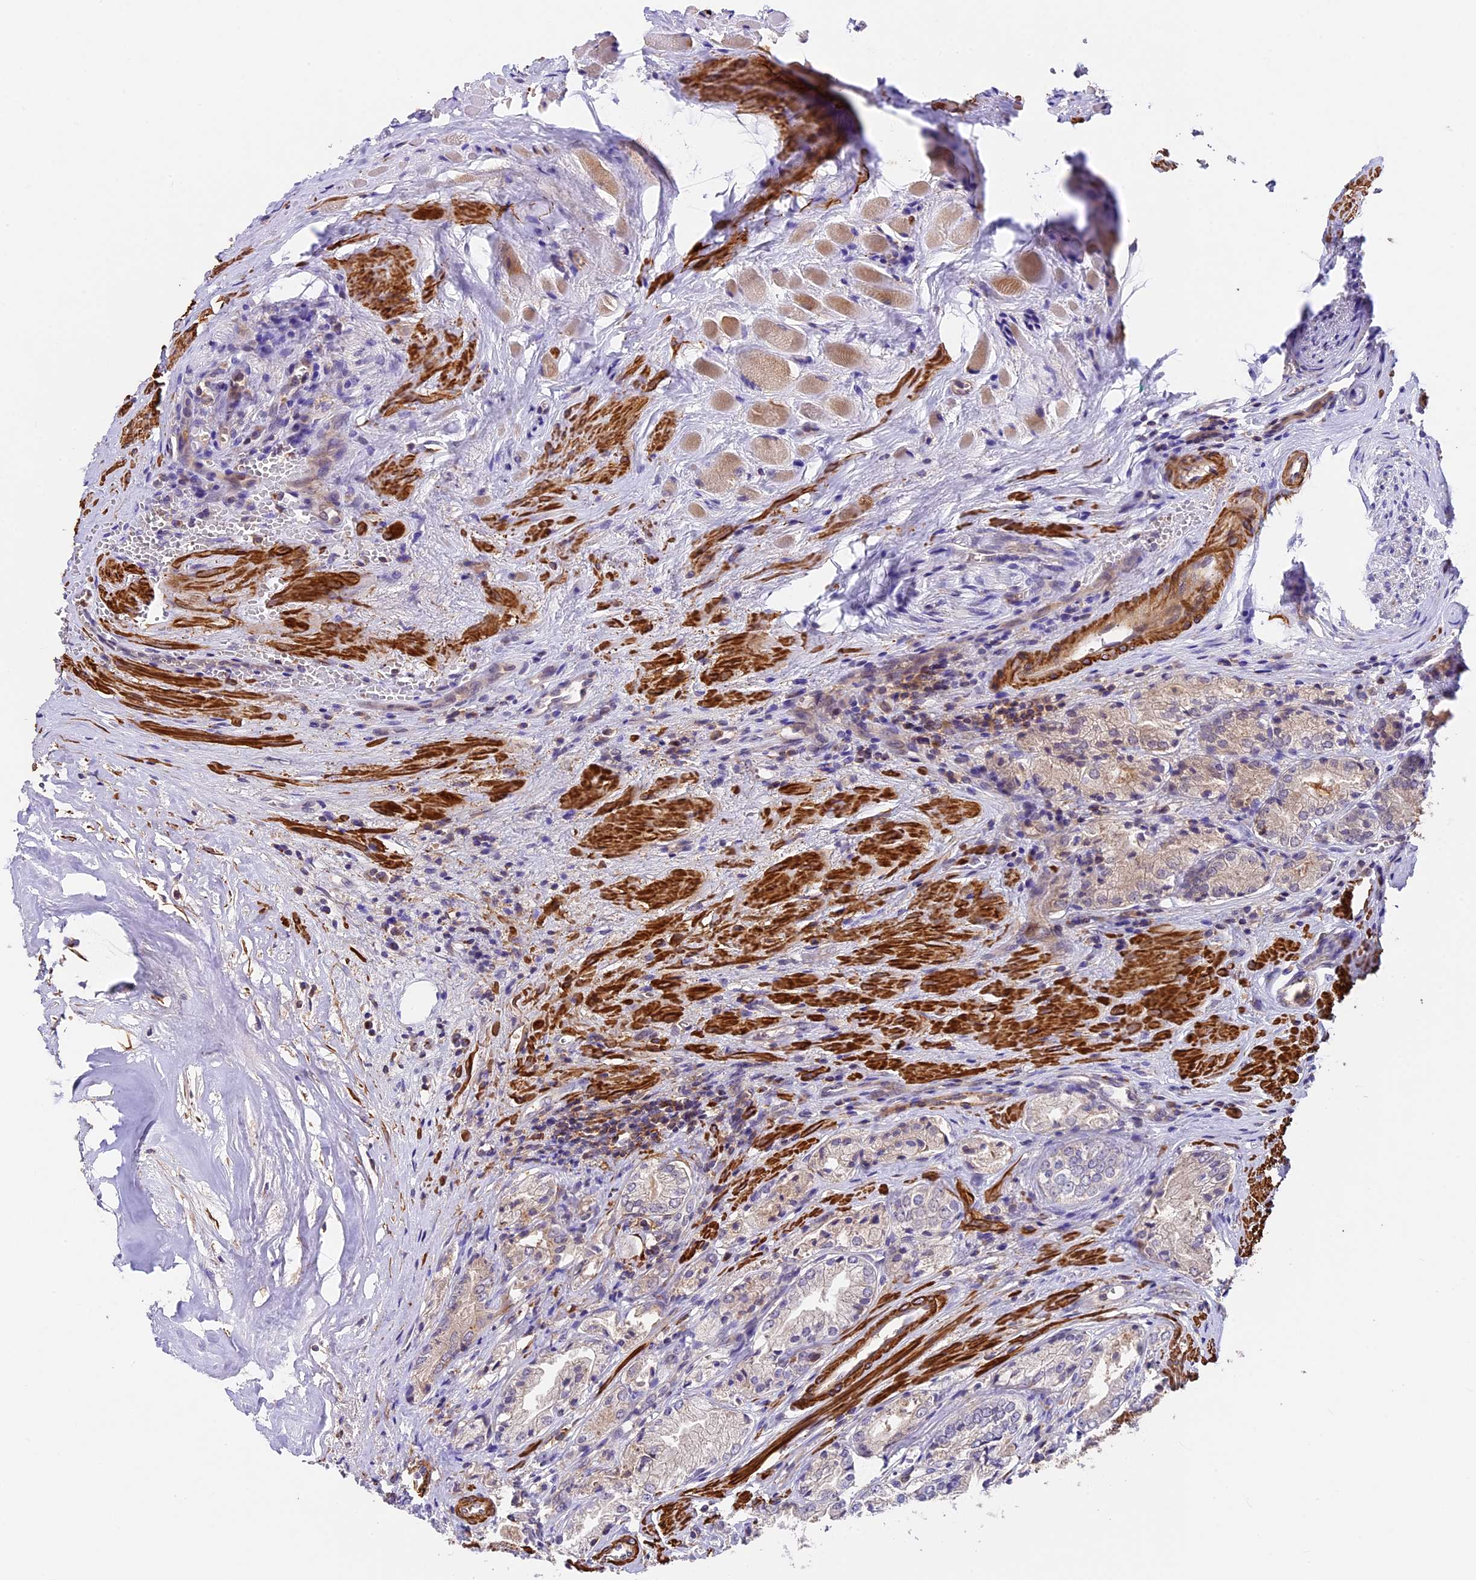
{"staining": {"intensity": "weak", "quantity": "<25%", "location": "cytoplasmic/membranous"}, "tissue": "prostate cancer", "cell_type": "Tumor cells", "image_type": "cancer", "snomed": [{"axis": "morphology", "description": "Adenocarcinoma, Low grade"}, {"axis": "topography", "description": "Prostate"}], "caption": "Tumor cells show no significant protein expression in low-grade adenocarcinoma (prostate). (DAB immunohistochemistry, high magnification).", "gene": "TBC1D1", "patient": {"sex": "male", "age": 60}}